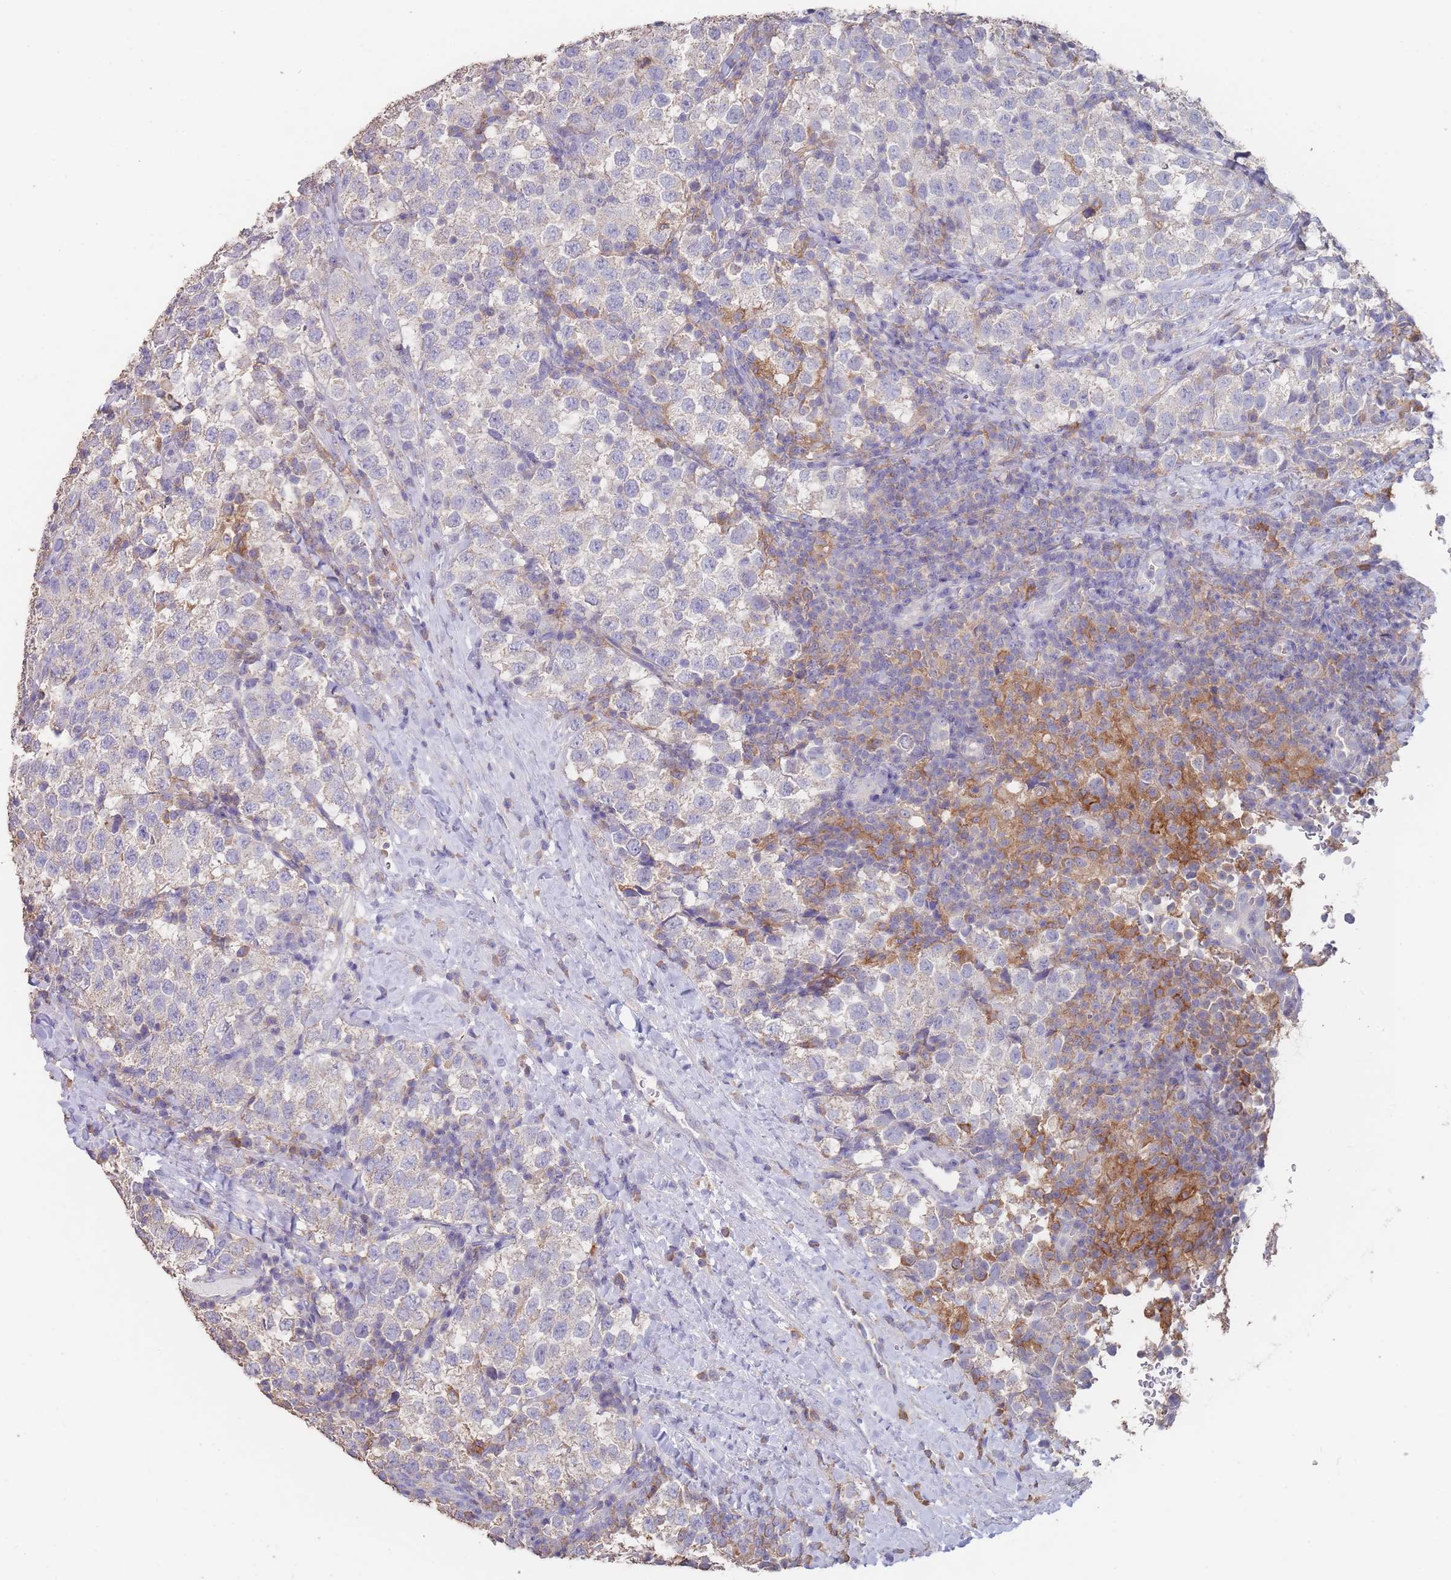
{"staining": {"intensity": "negative", "quantity": "none", "location": "none"}, "tissue": "testis cancer", "cell_type": "Tumor cells", "image_type": "cancer", "snomed": [{"axis": "morphology", "description": "Seminoma, NOS"}, {"axis": "topography", "description": "Testis"}], "caption": "IHC of human seminoma (testis) exhibits no expression in tumor cells.", "gene": "CLEC12A", "patient": {"sex": "male", "age": 34}}